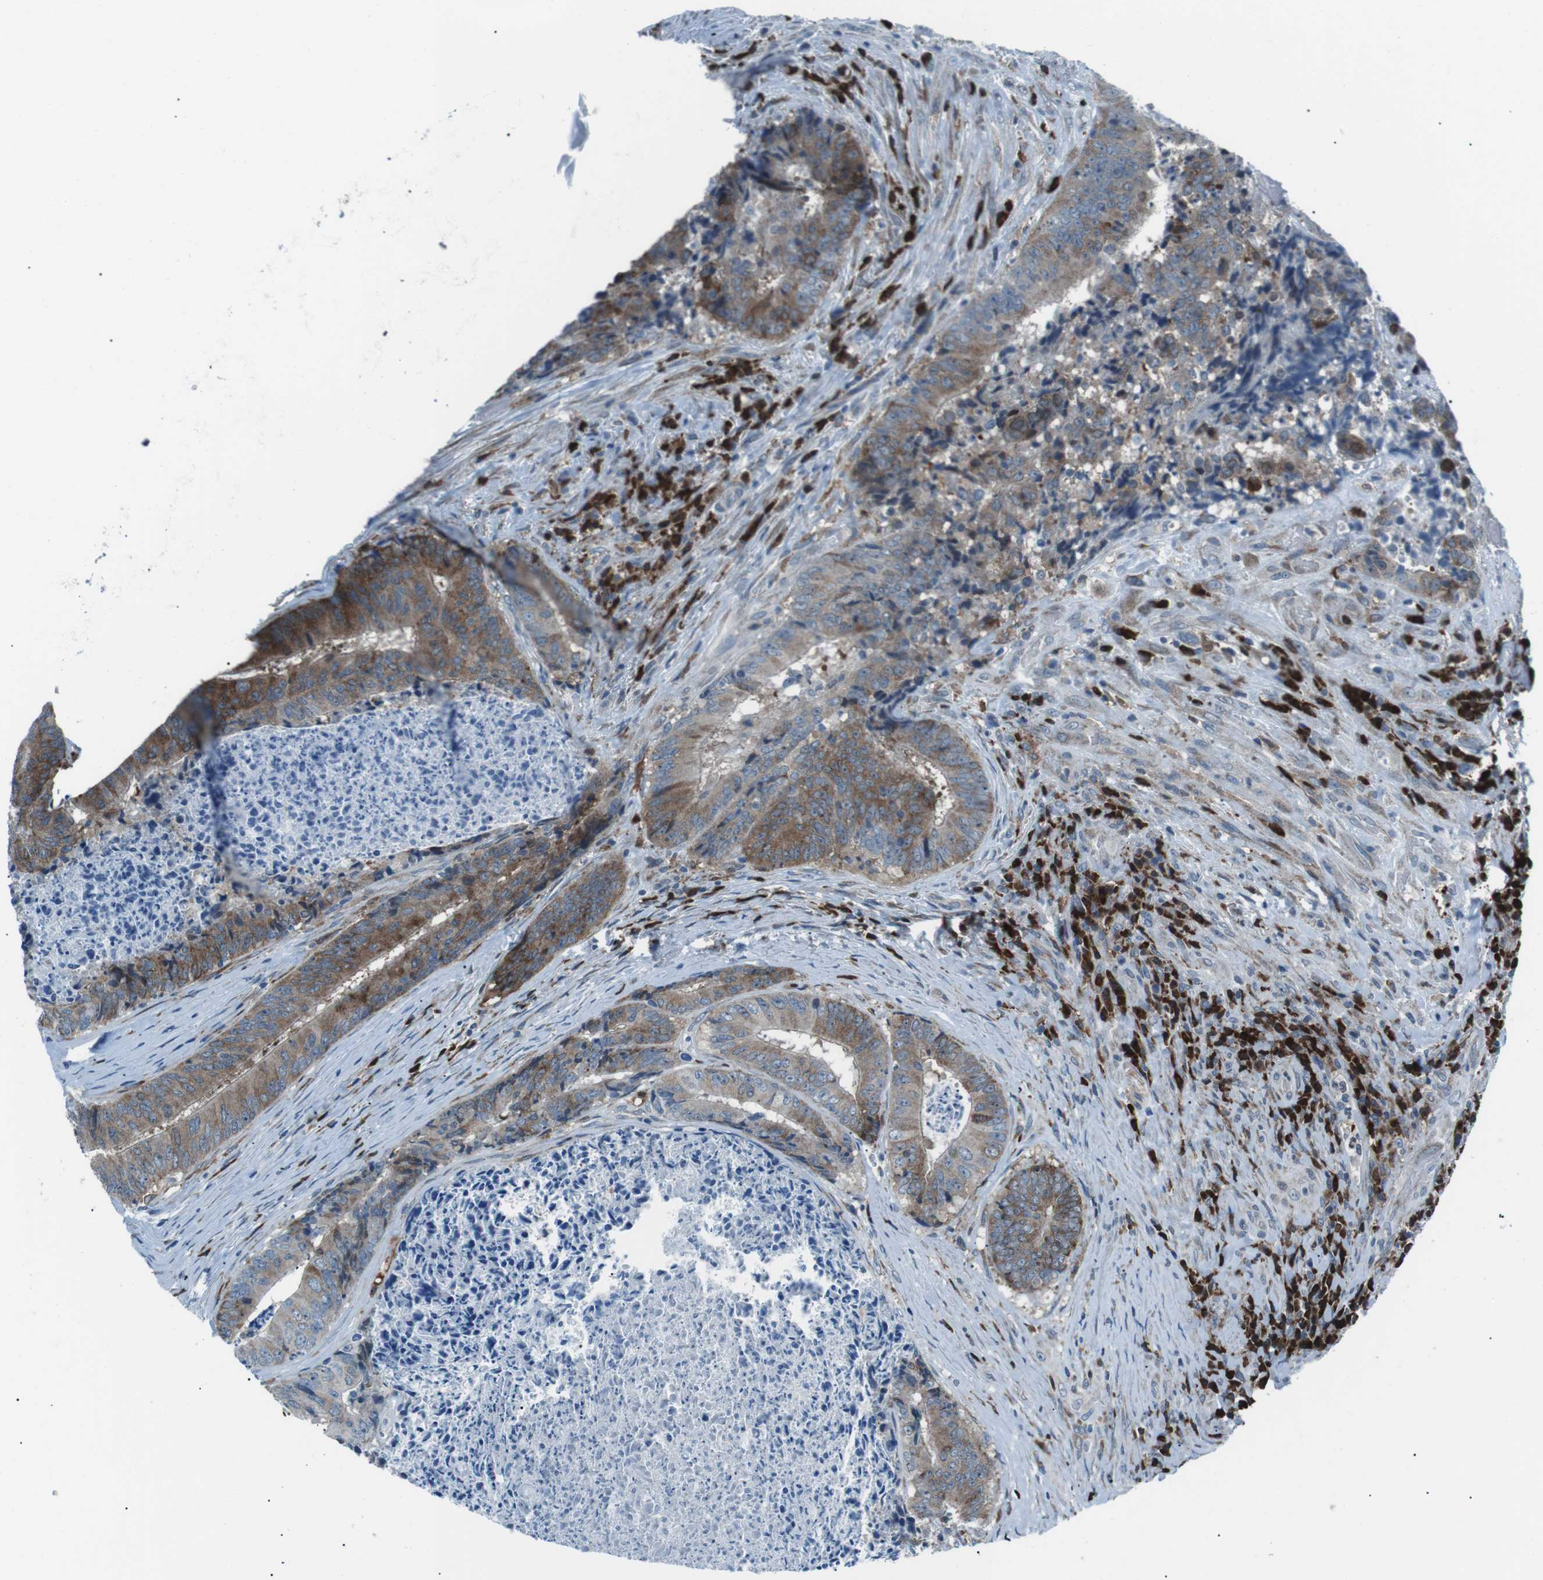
{"staining": {"intensity": "moderate", "quantity": "25%-75%", "location": "cytoplasmic/membranous"}, "tissue": "colorectal cancer", "cell_type": "Tumor cells", "image_type": "cancer", "snomed": [{"axis": "morphology", "description": "Adenocarcinoma, NOS"}, {"axis": "topography", "description": "Rectum"}], "caption": "About 25%-75% of tumor cells in human colorectal cancer (adenocarcinoma) show moderate cytoplasmic/membranous protein staining as visualized by brown immunohistochemical staining.", "gene": "BLNK", "patient": {"sex": "male", "age": 72}}